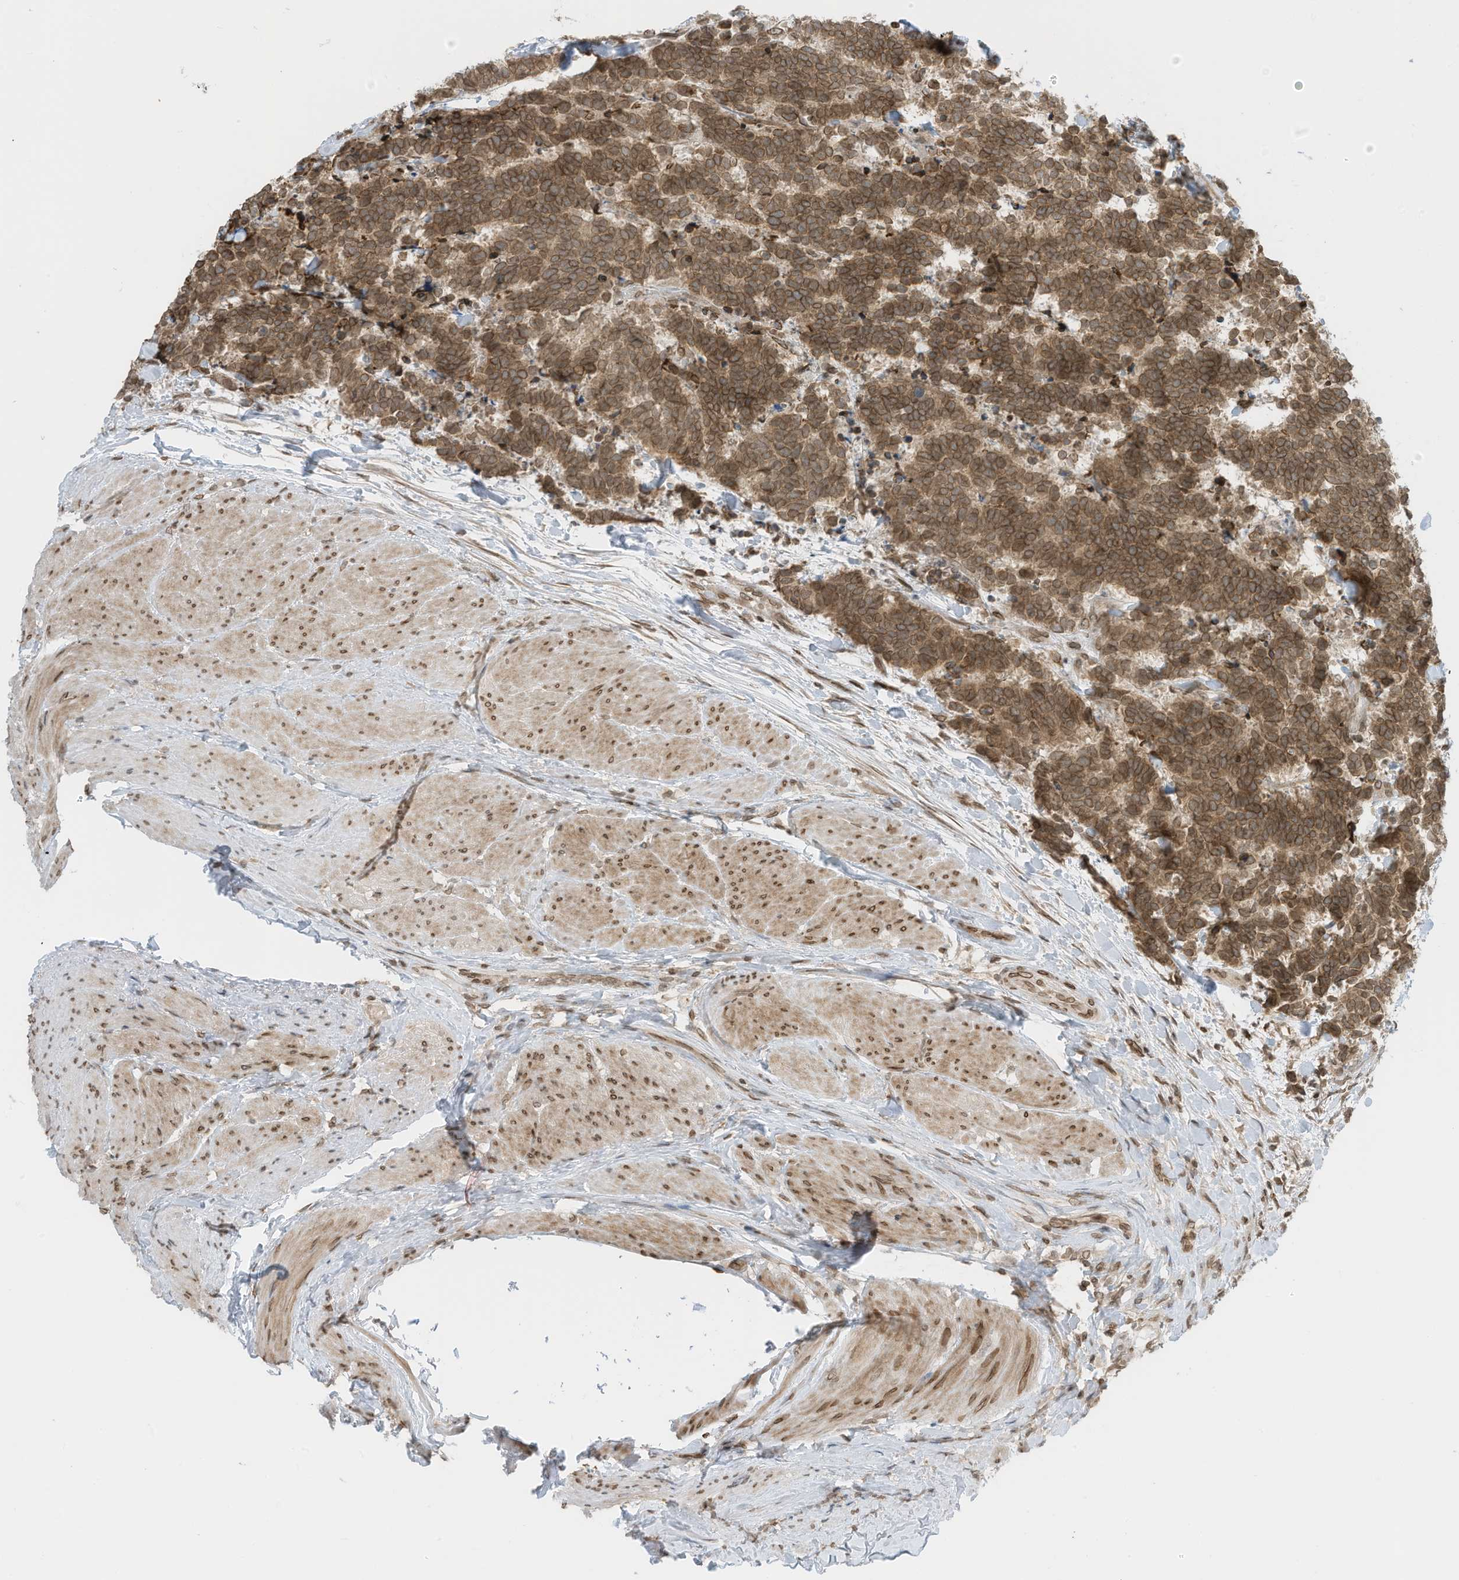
{"staining": {"intensity": "moderate", "quantity": ">75%", "location": "cytoplasmic/membranous,nuclear"}, "tissue": "carcinoid", "cell_type": "Tumor cells", "image_type": "cancer", "snomed": [{"axis": "morphology", "description": "Carcinoma, NOS"}, {"axis": "morphology", "description": "Carcinoid, malignant, NOS"}, {"axis": "topography", "description": "Urinary bladder"}], "caption": "This image displays immunohistochemistry staining of carcinoid, with medium moderate cytoplasmic/membranous and nuclear expression in about >75% of tumor cells.", "gene": "RABL3", "patient": {"sex": "male", "age": 57}}